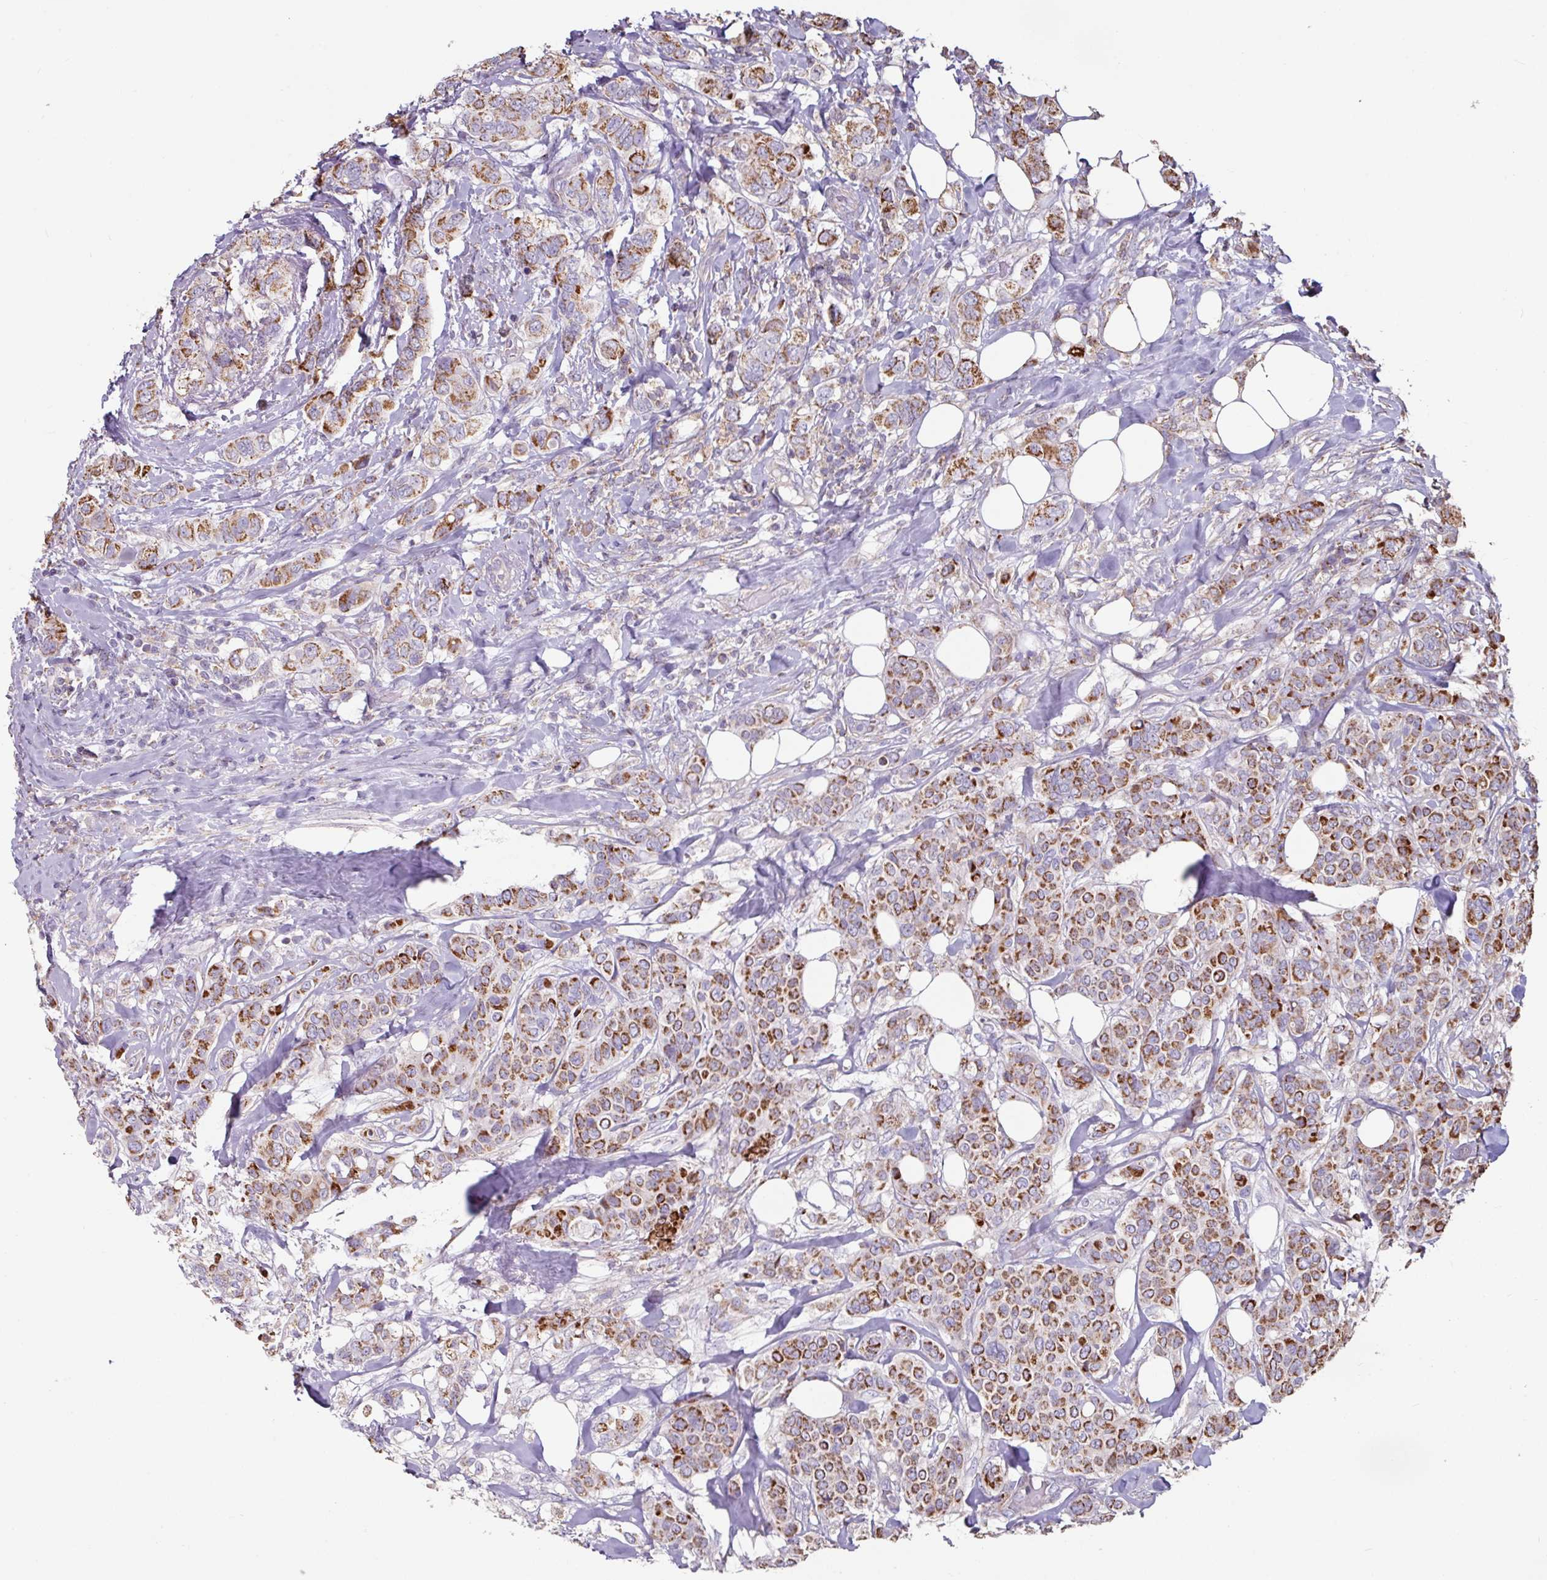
{"staining": {"intensity": "strong", "quantity": "25%-75%", "location": "cytoplasmic/membranous"}, "tissue": "breast cancer", "cell_type": "Tumor cells", "image_type": "cancer", "snomed": [{"axis": "morphology", "description": "Lobular carcinoma"}, {"axis": "topography", "description": "Breast"}], "caption": "An image of breast cancer (lobular carcinoma) stained for a protein reveals strong cytoplasmic/membranous brown staining in tumor cells.", "gene": "OR2D3", "patient": {"sex": "female", "age": 51}}